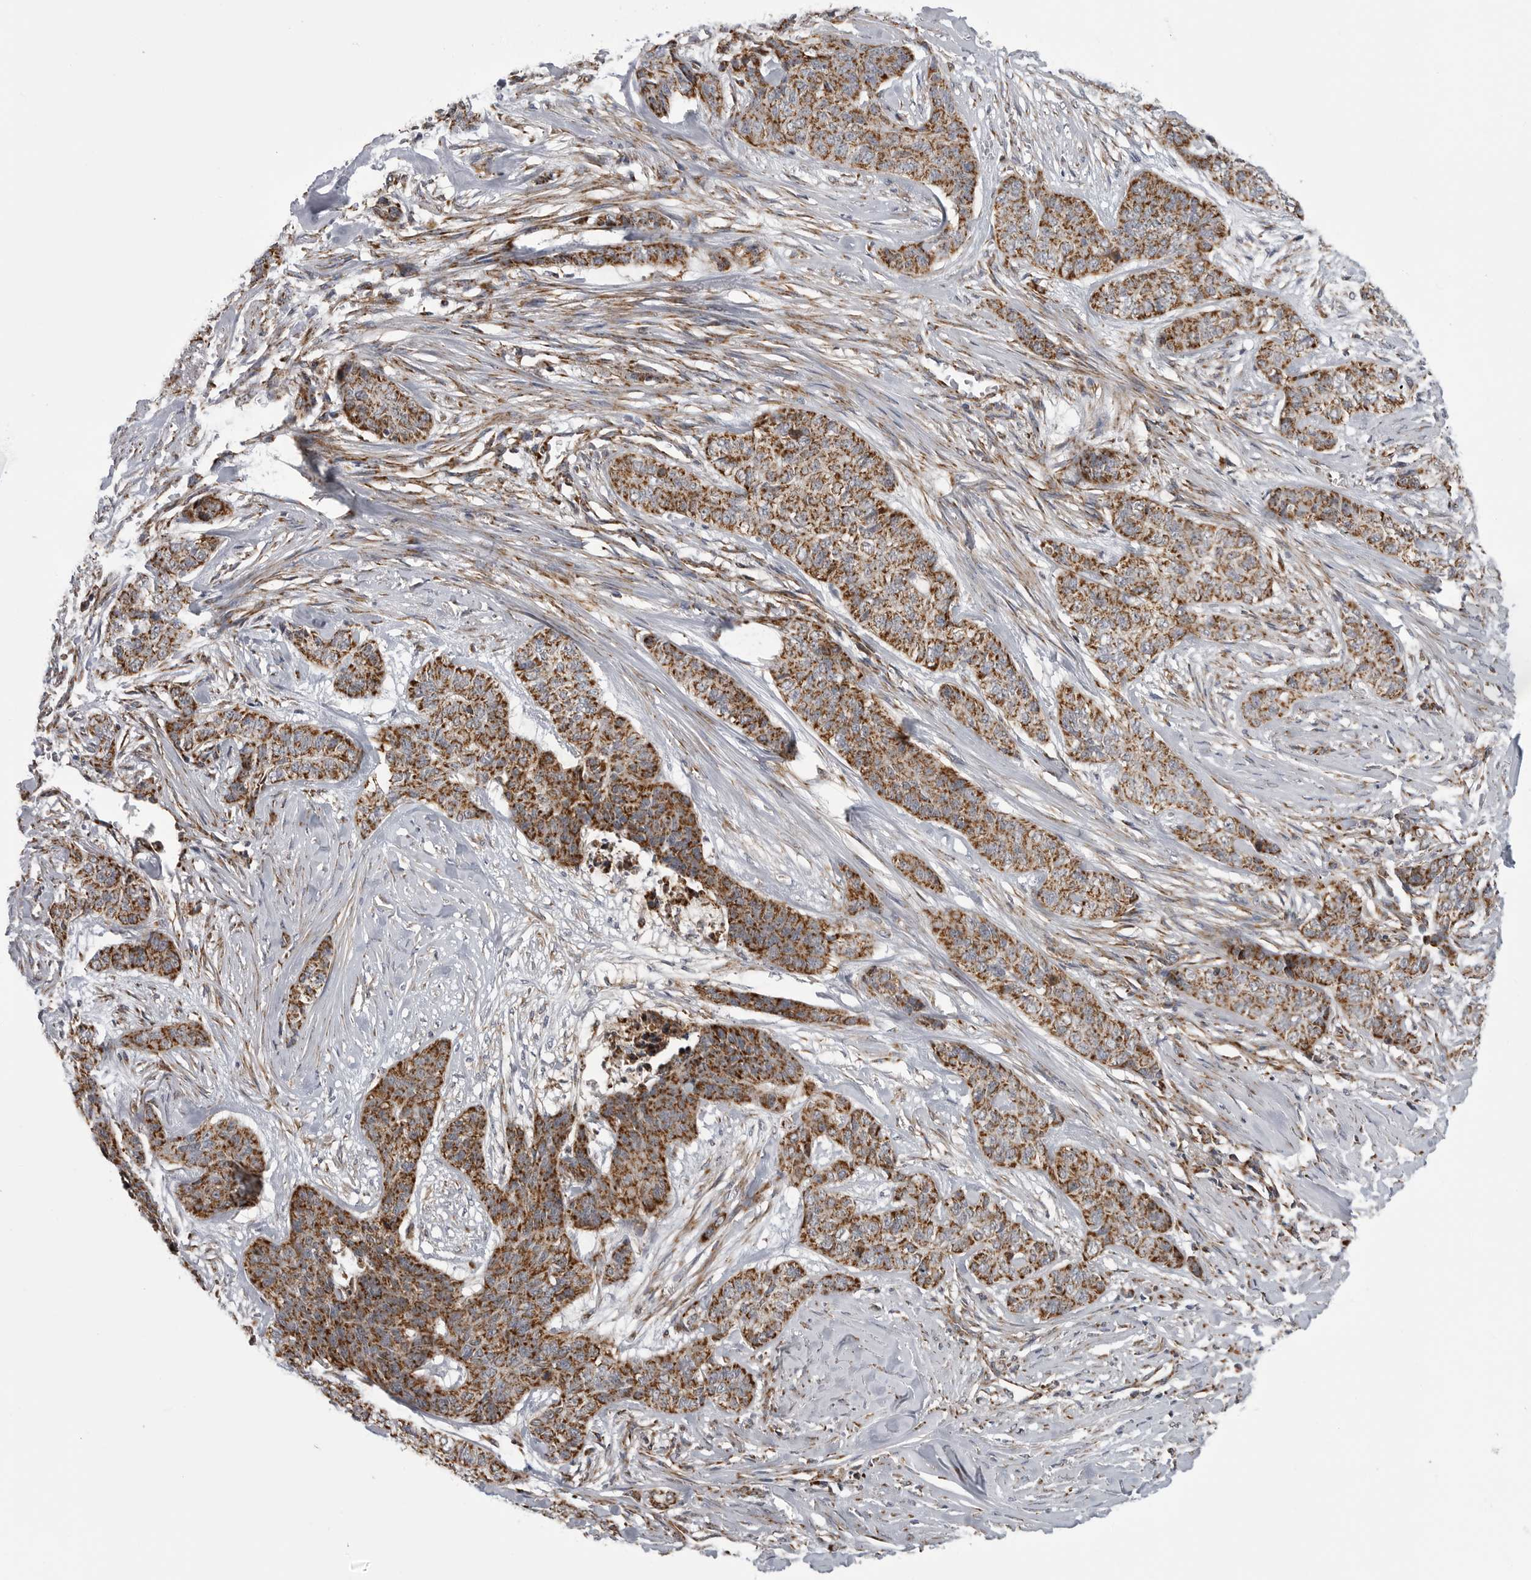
{"staining": {"intensity": "strong", "quantity": ">75%", "location": "cytoplasmic/membranous"}, "tissue": "skin cancer", "cell_type": "Tumor cells", "image_type": "cancer", "snomed": [{"axis": "morphology", "description": "Basal cell carcinoma"}, {"axis": "topography", "description": "Skin"}], "caption": "Immunohistochemistry (DAB) staining of basal cell carcinoma (skin) demonstrates strong cytoplasmic/membranous protein expression in about >75% of tumor cells.", "gene": "FH", "patient": {"sex": "female", "age": 64}}